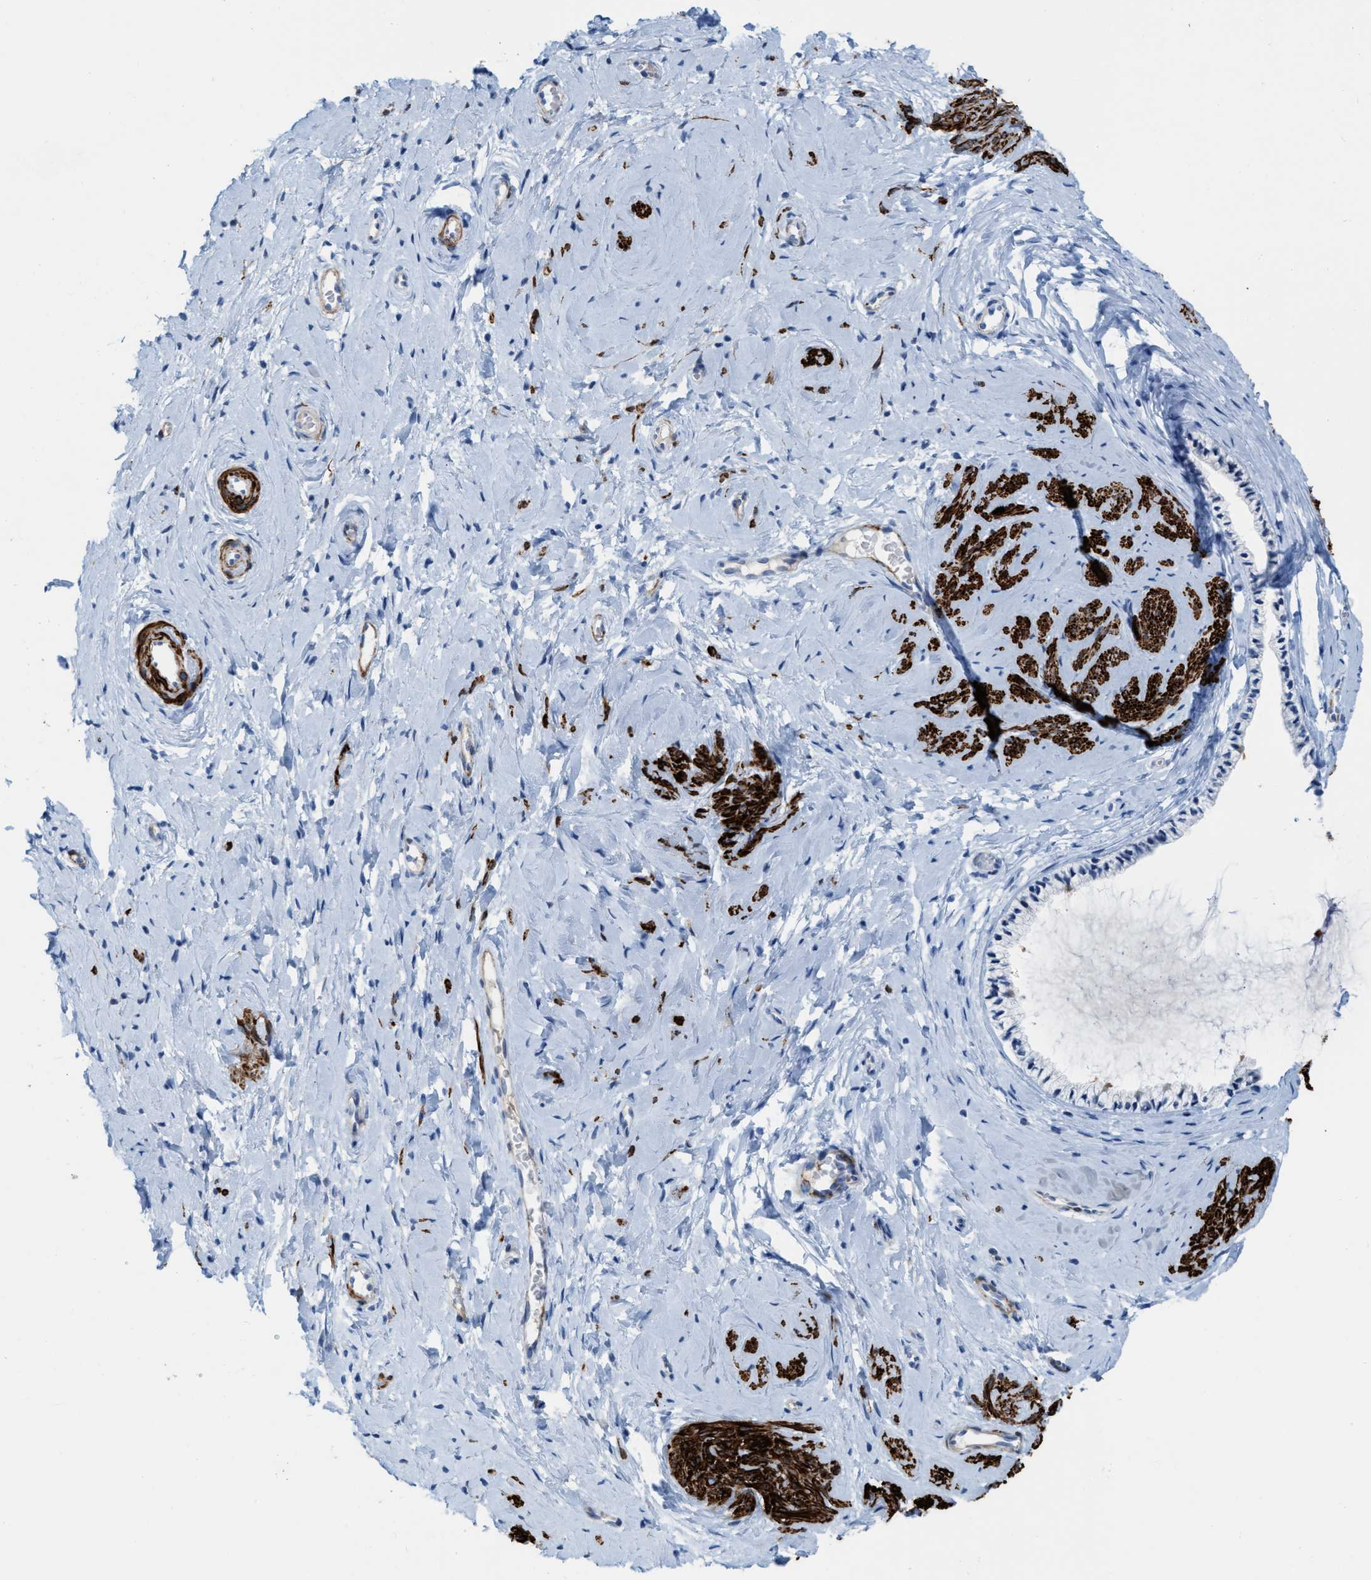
{"staining": {"intensity": "negative", "quantity": "none", "location": "none"}, "tissue": "cervix", "cell_type": "Glandular cells", "image_type": "normal", "snomed": [{"axis": "morphology", "description": "Normal tissue, NOS"}, {"axis": "topography", "description": "Cervix"}], "caption": "IHC photomicrograph of benign human cervix stained for a protein (brown), which displays no staining in glandular cells. The staining was performed using DAB to visualize the protein expression in brown, while the nuclei were stained in blue with hematoxylin (Magnification: 20x).", "gene": "TAGLN", "patient": {"sex": "female", "age": 72}}